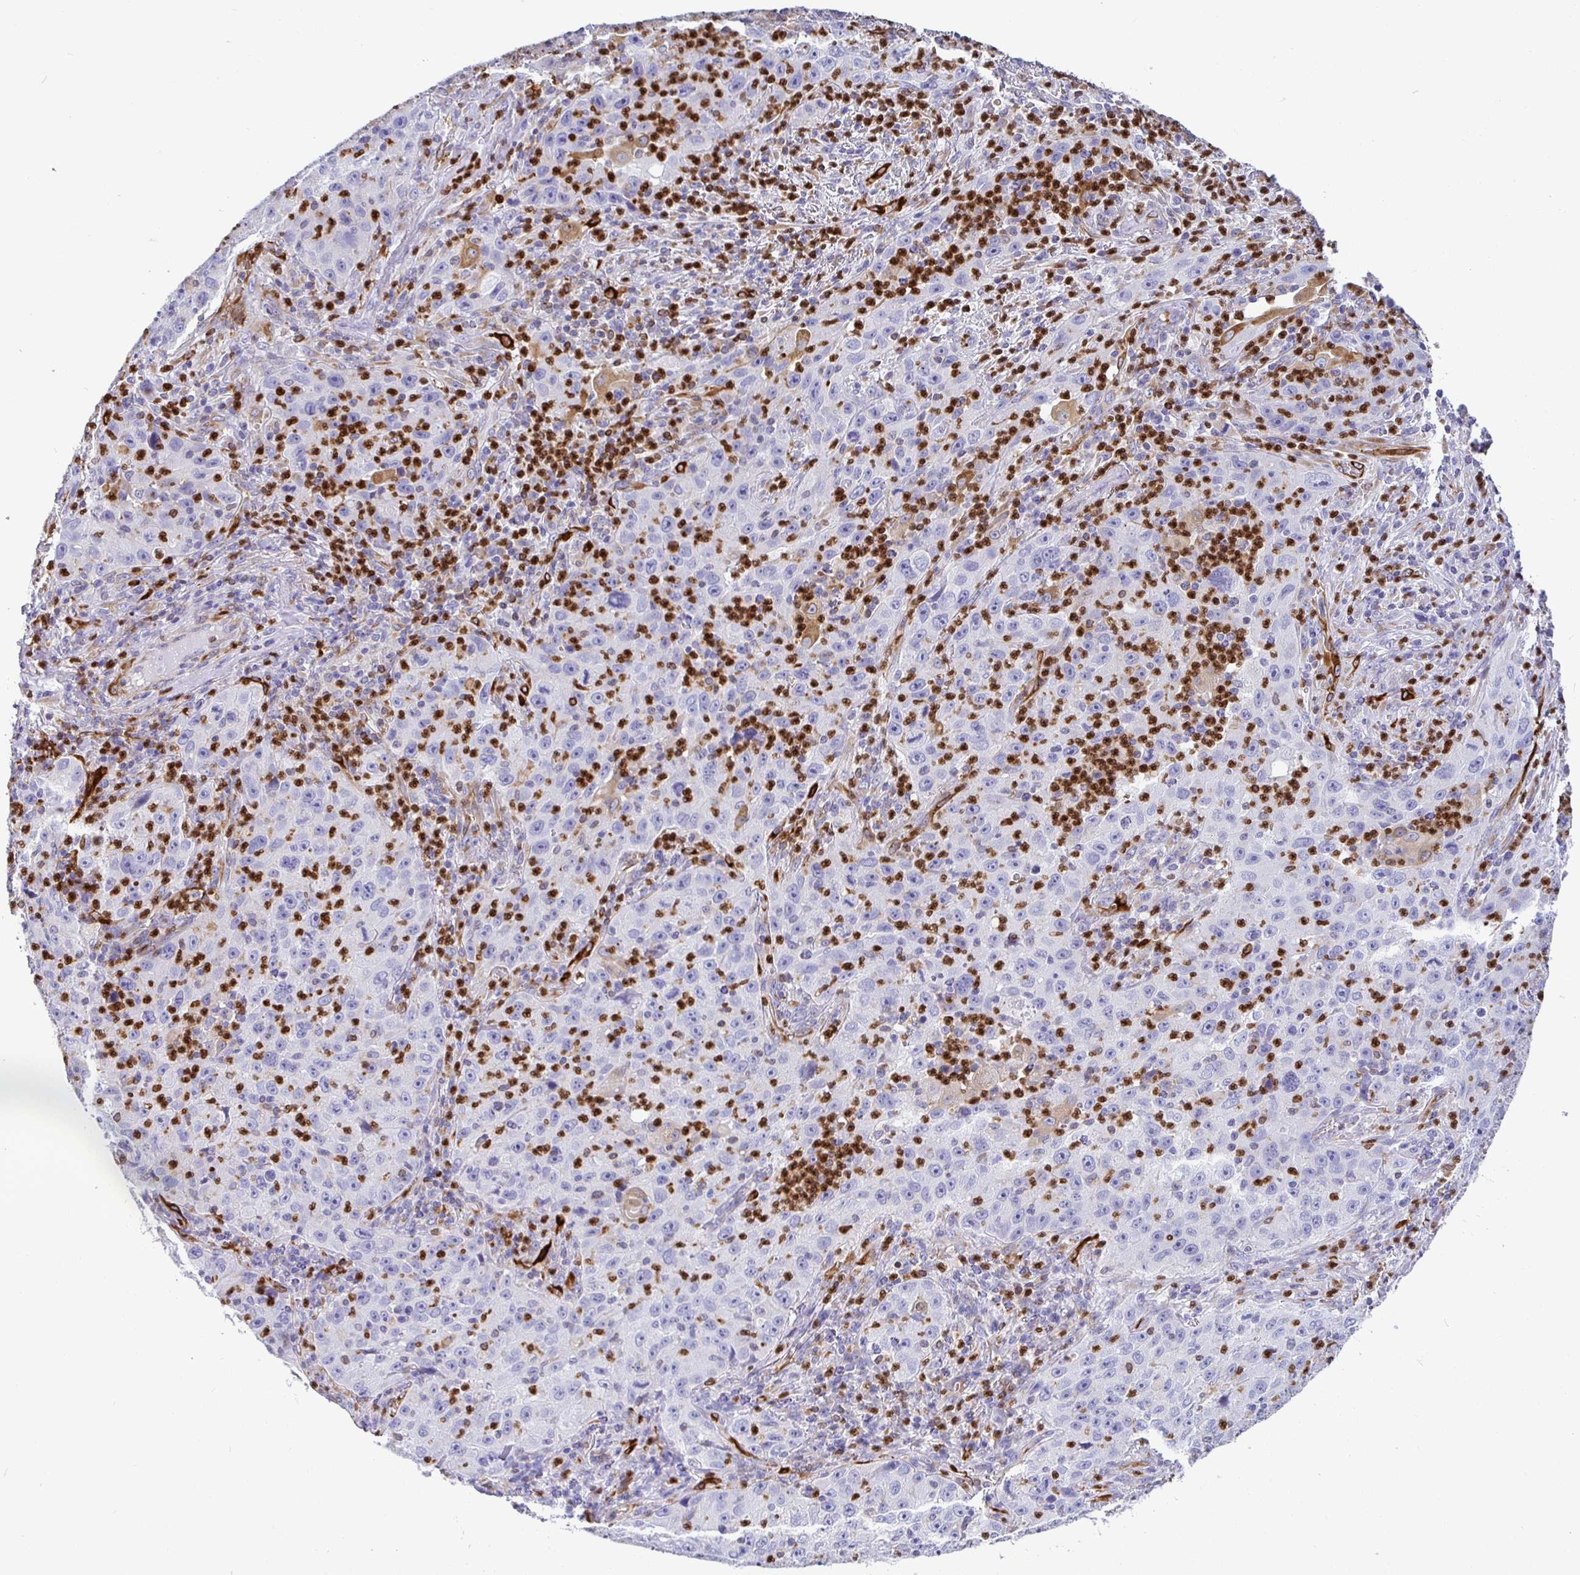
{"staining": {"intensity": "negative", "quantity": "none", "location": "none"}, "tissue": "lung cancer", "cell_type": "Tumor cells", "image_type": "cancer", "snomed": [{"axis": "morphology", "description": "Squamous cell carcinoma, NOS"}, {"axis": "topography", "description": "Lung"}], "caption": "A micrograph of human lung cancer is negative for staining in tumor cells.", "gene": "TP53I11", "patient": {"sex": "male", "age": 71}}